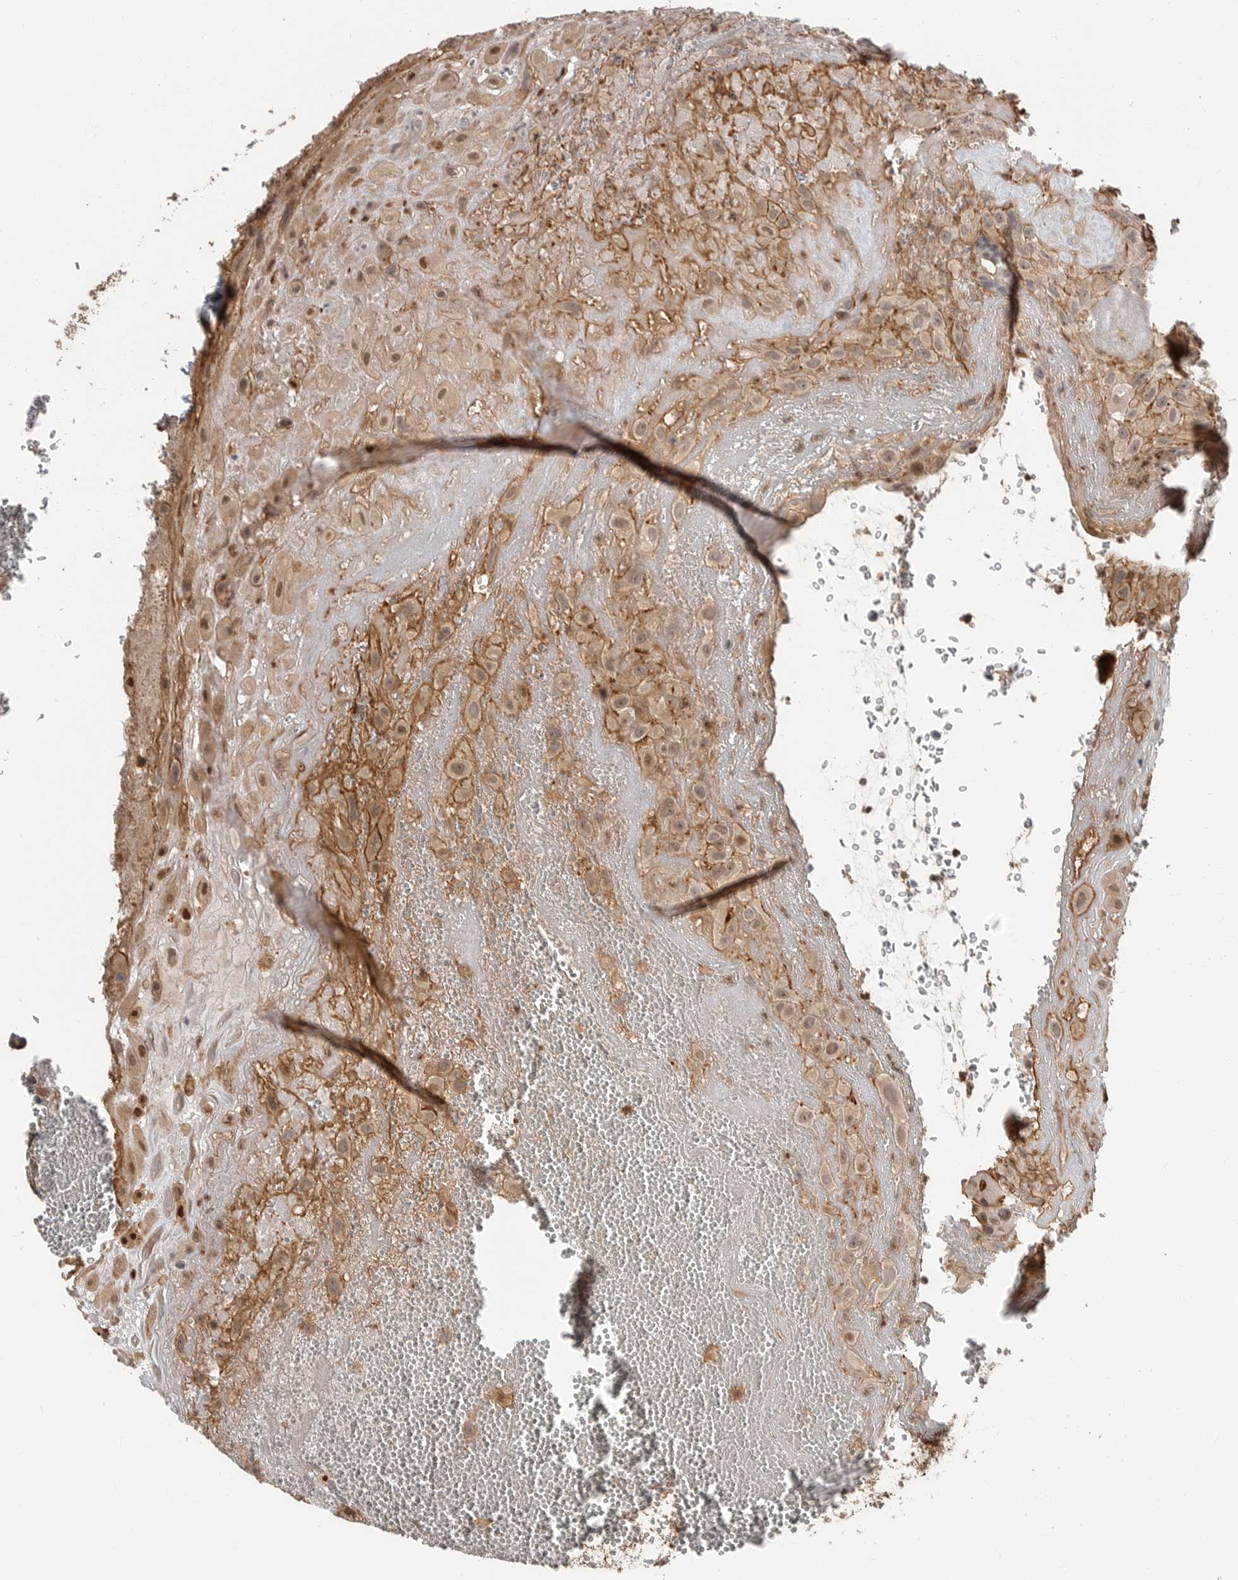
{"staining": {"intensity": "moderate", "quantity": ">75%", "location": "cytoplasmic/membranous,nuclear"}, "tissue": "placenta", "cell_type": "Decidual cells", "image_type": "normal", "snomed": [{"axis": "morphology", "description": "Normal tissue, NOS"}, {"axis": "topography", "description": "Placenta"}], "caption": "Decidual cells display medium levels of moderate cytoplasmic/membranous,nuclear positivity in approximately >75% of cells in normal placenta.", "gene": "STRAP", "patient": {"sex": "female", "age": 35}}